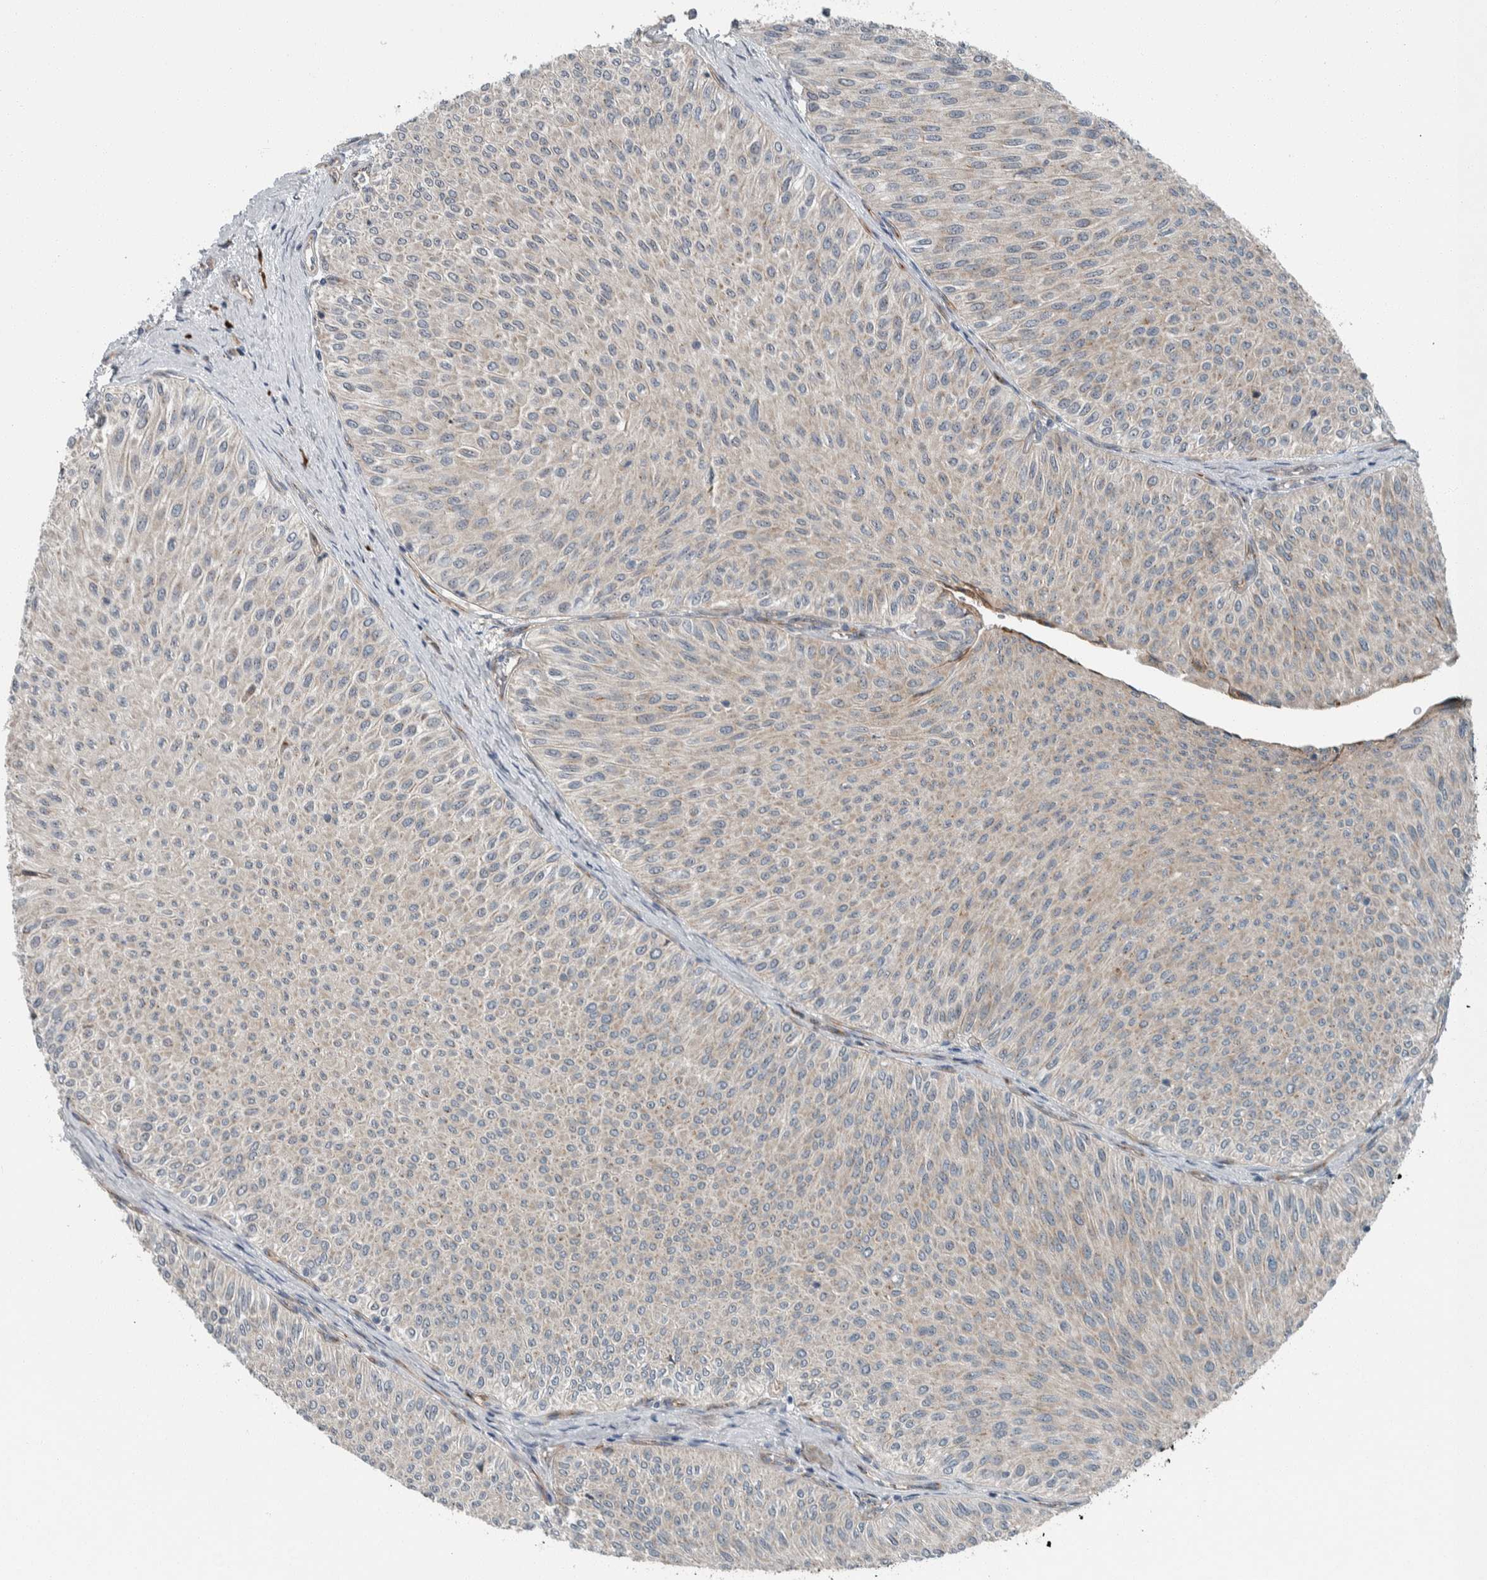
{"staining": {"intensity": "negative", "quantity": "none", "location": "none"}, "tissue": "urothelial cancer", "cell_type": "Tumor cells", "image_type": "cancer", "snomed": [{"axis": "morphology", "description": "Urothelial carcinoma, Low grade"}, {"axis": "topography", "description": "Urinary bladder"}], "caption": "An immunohistochemistry micrograph of urothelial cancer is shown. There is no staining in tumor cells of urothelial cancer.", "gene": "USP25", "patient": {"sex": "male", "age": 78}}